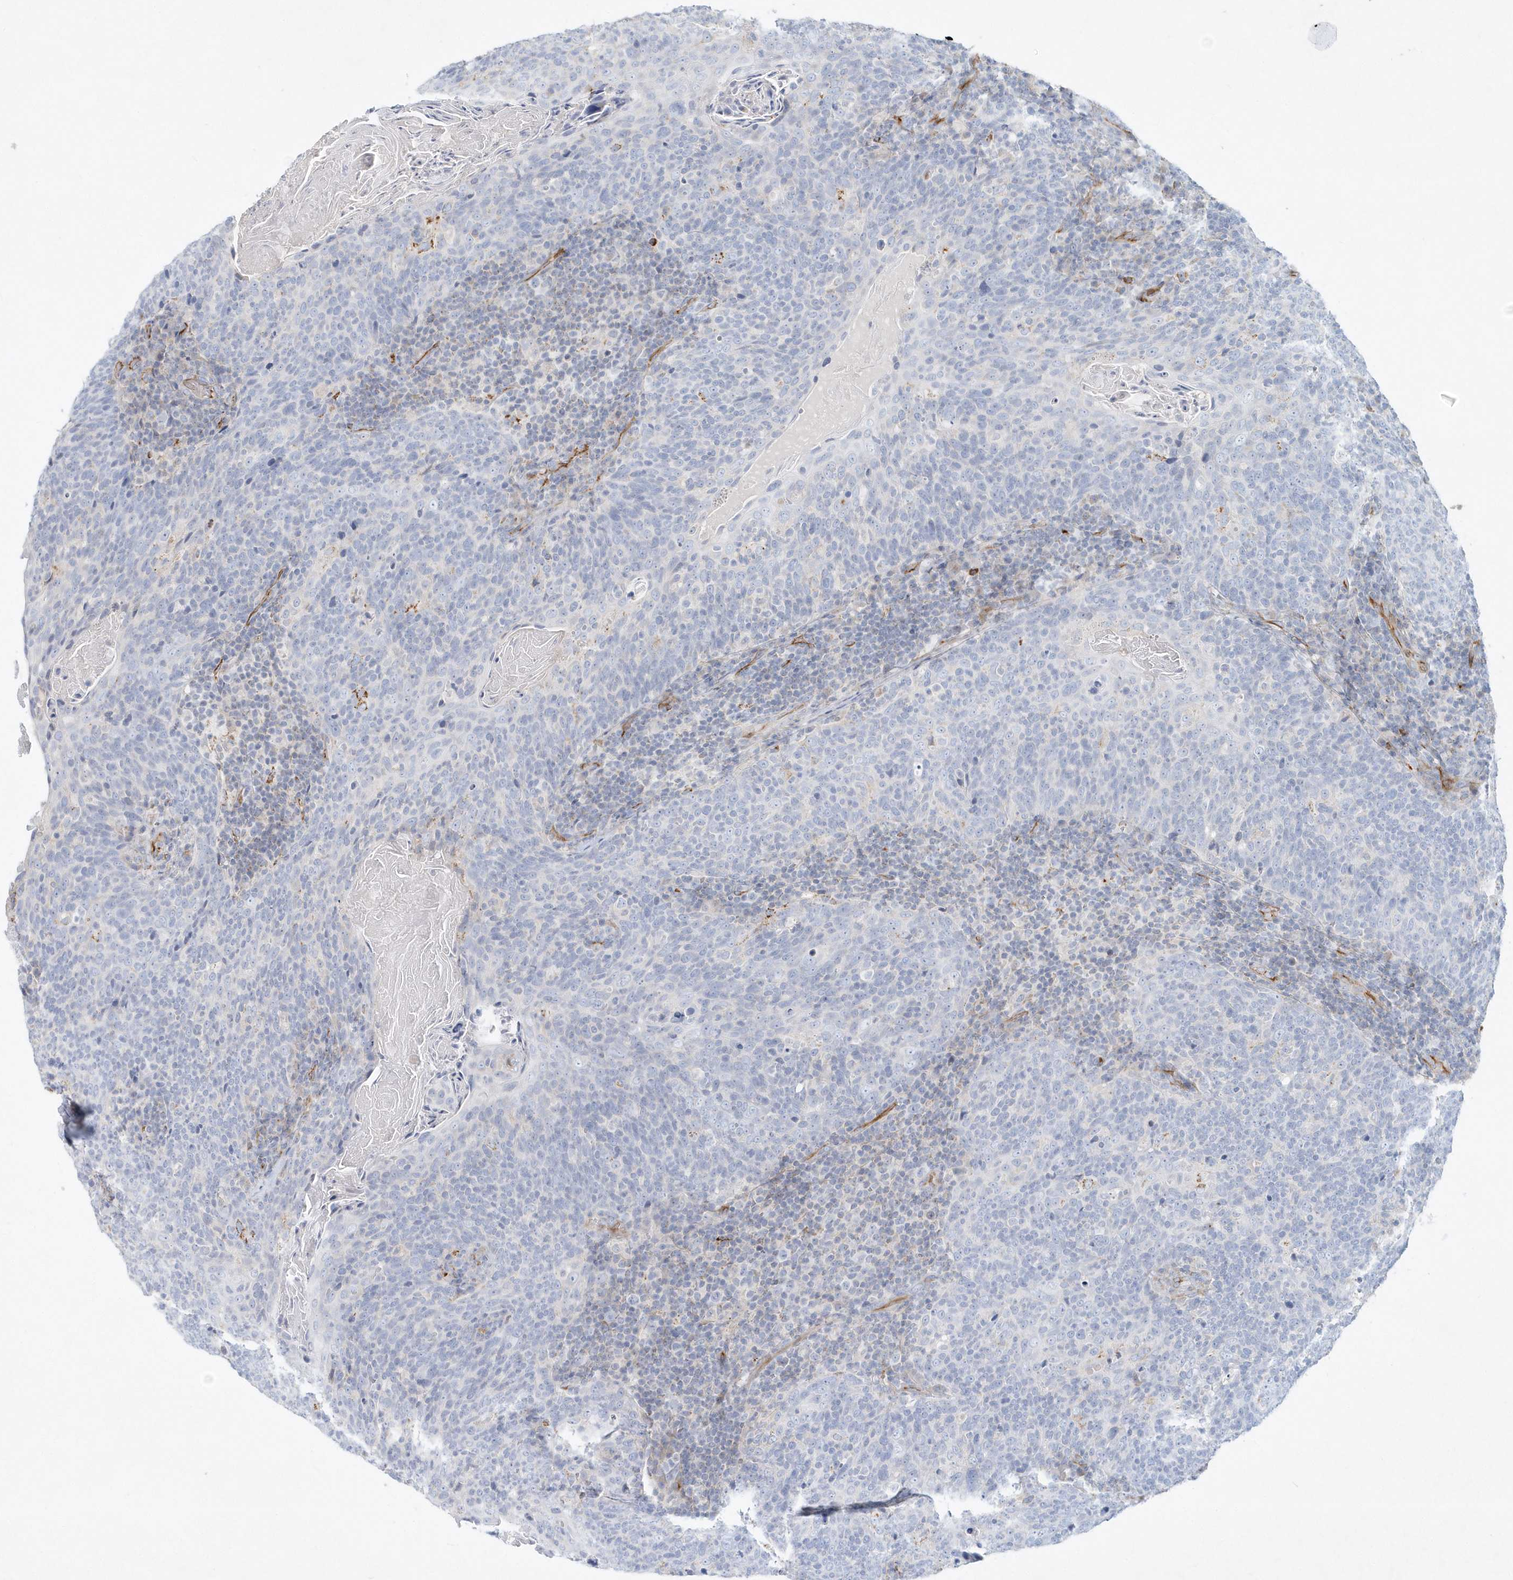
{"staining": {"intensity": "negative", "quantity": "none", "location": "none"}, "tissue": "head and neck cancer", "cell_type": "Tumor cells", "image_type": "cancer", "snomed": [{"axis": "morphology", "description": "Squamous cell carcinoma, NOS"}, {"axis": "morphology", "description": "Squamous cell carcinoma, metastatic, NOS"}, {"axis": "topography", "description": "Lymph node"}, {"axis": "topography", "description": "Head-Neck"}], "caption": "This is a micrograph of immunohistochemistry (IHC) staining of head and neck cancer, which shows no expression in tumor cells. Brightfield microscopy of IHC stained with DAB (3,3'-diaminobenzidine) (brown) and hematoxylin (blue), captured at high magnification.", "gene": "DNAH1", "patient": {"sex": "male", "age": 62}}